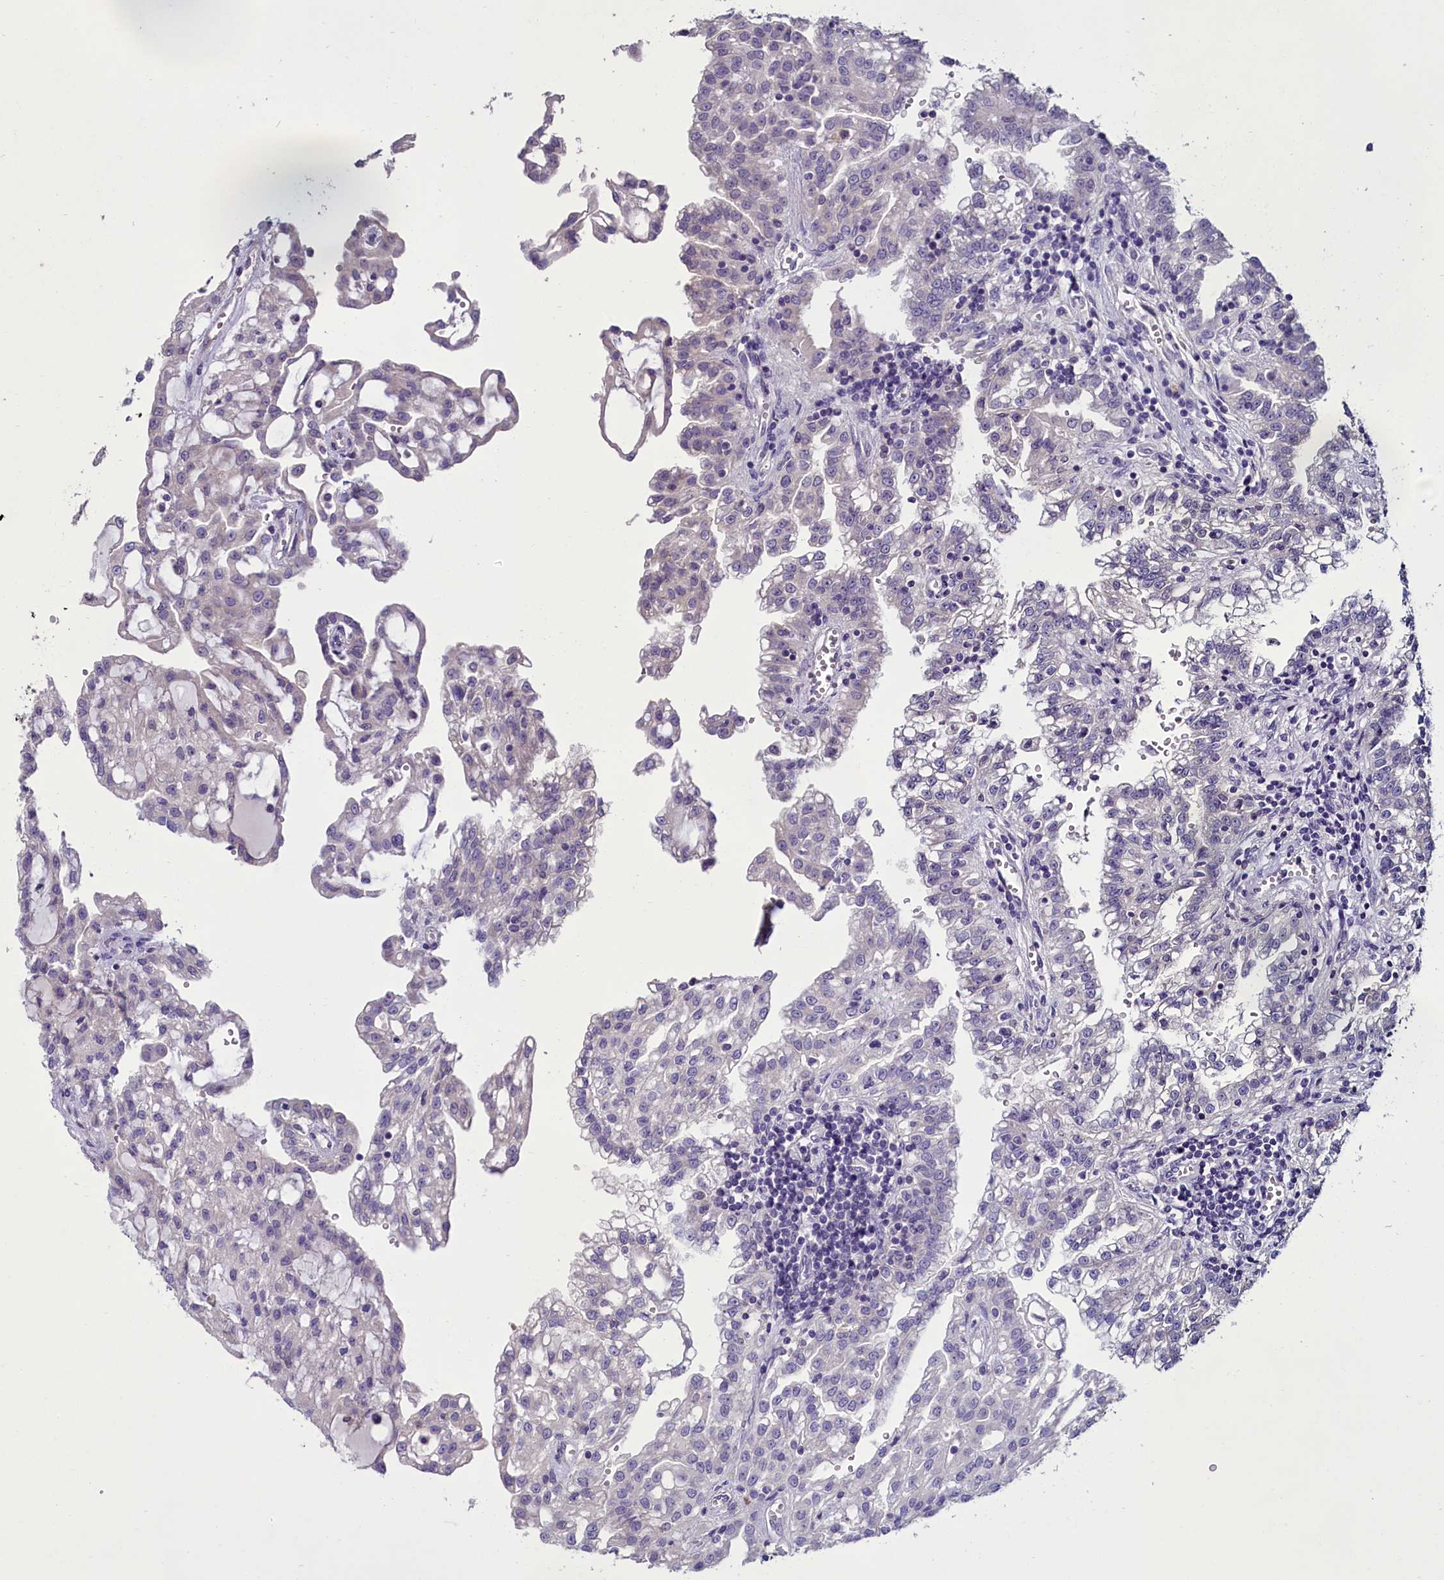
{"staining": {"intensity": "negative", "quantity": "none", "location": "none"}, "tissue": "renal cancer", "cell_type": "Tumor cells", "image_type": "cancer", "snomed": [{"axis": "morphology", "description": "Adenocarcinoma, NOS"}, {"axis": "topography", "description": "Kidney"}], "caption": "High power microscopy histopathology image of an immunohistochemistry (IHC) histopathology image of renal adenocarcinoma, revealing no significant staining in tumor cells.", "gene": "ENPP6", "patient": {"sex": "male", "age": 63}}